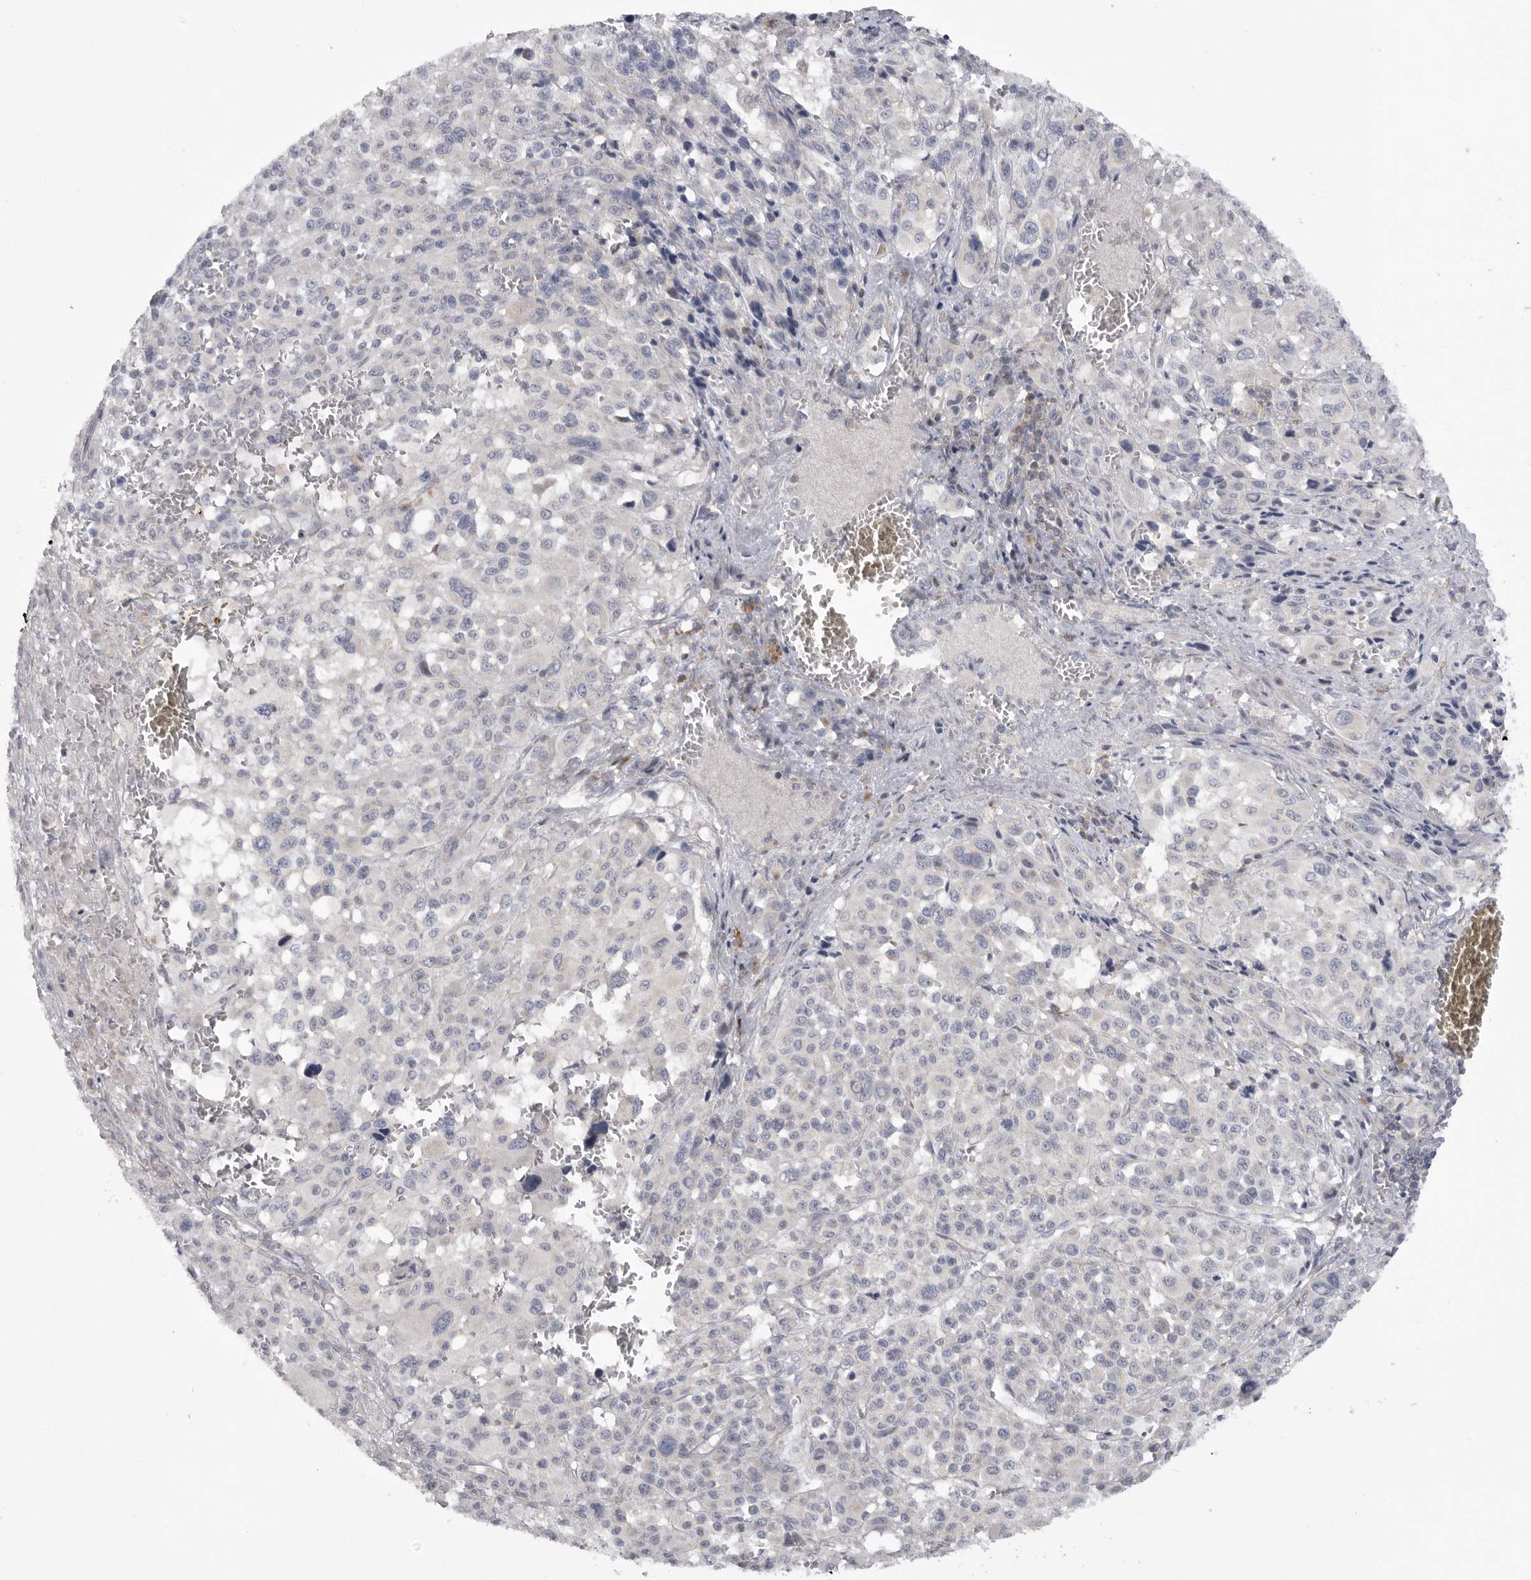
{"staining": {"intensity": "negative", "quantity": "none", "location": "none"}, "tissue": "melanoma", "cell_type": "Tumor cells", "image_type": "cancer", "snomed": [{"axis": "morphology", "description": "Malignant melanoma, Metastatic site"}, {"axis": "topography", "description": "Skin"}], "caption": "Tumor cells are negative for protein expression in human melanoma.", "gene": "USP24", "patient": {"sex": "female", "age": 74}}